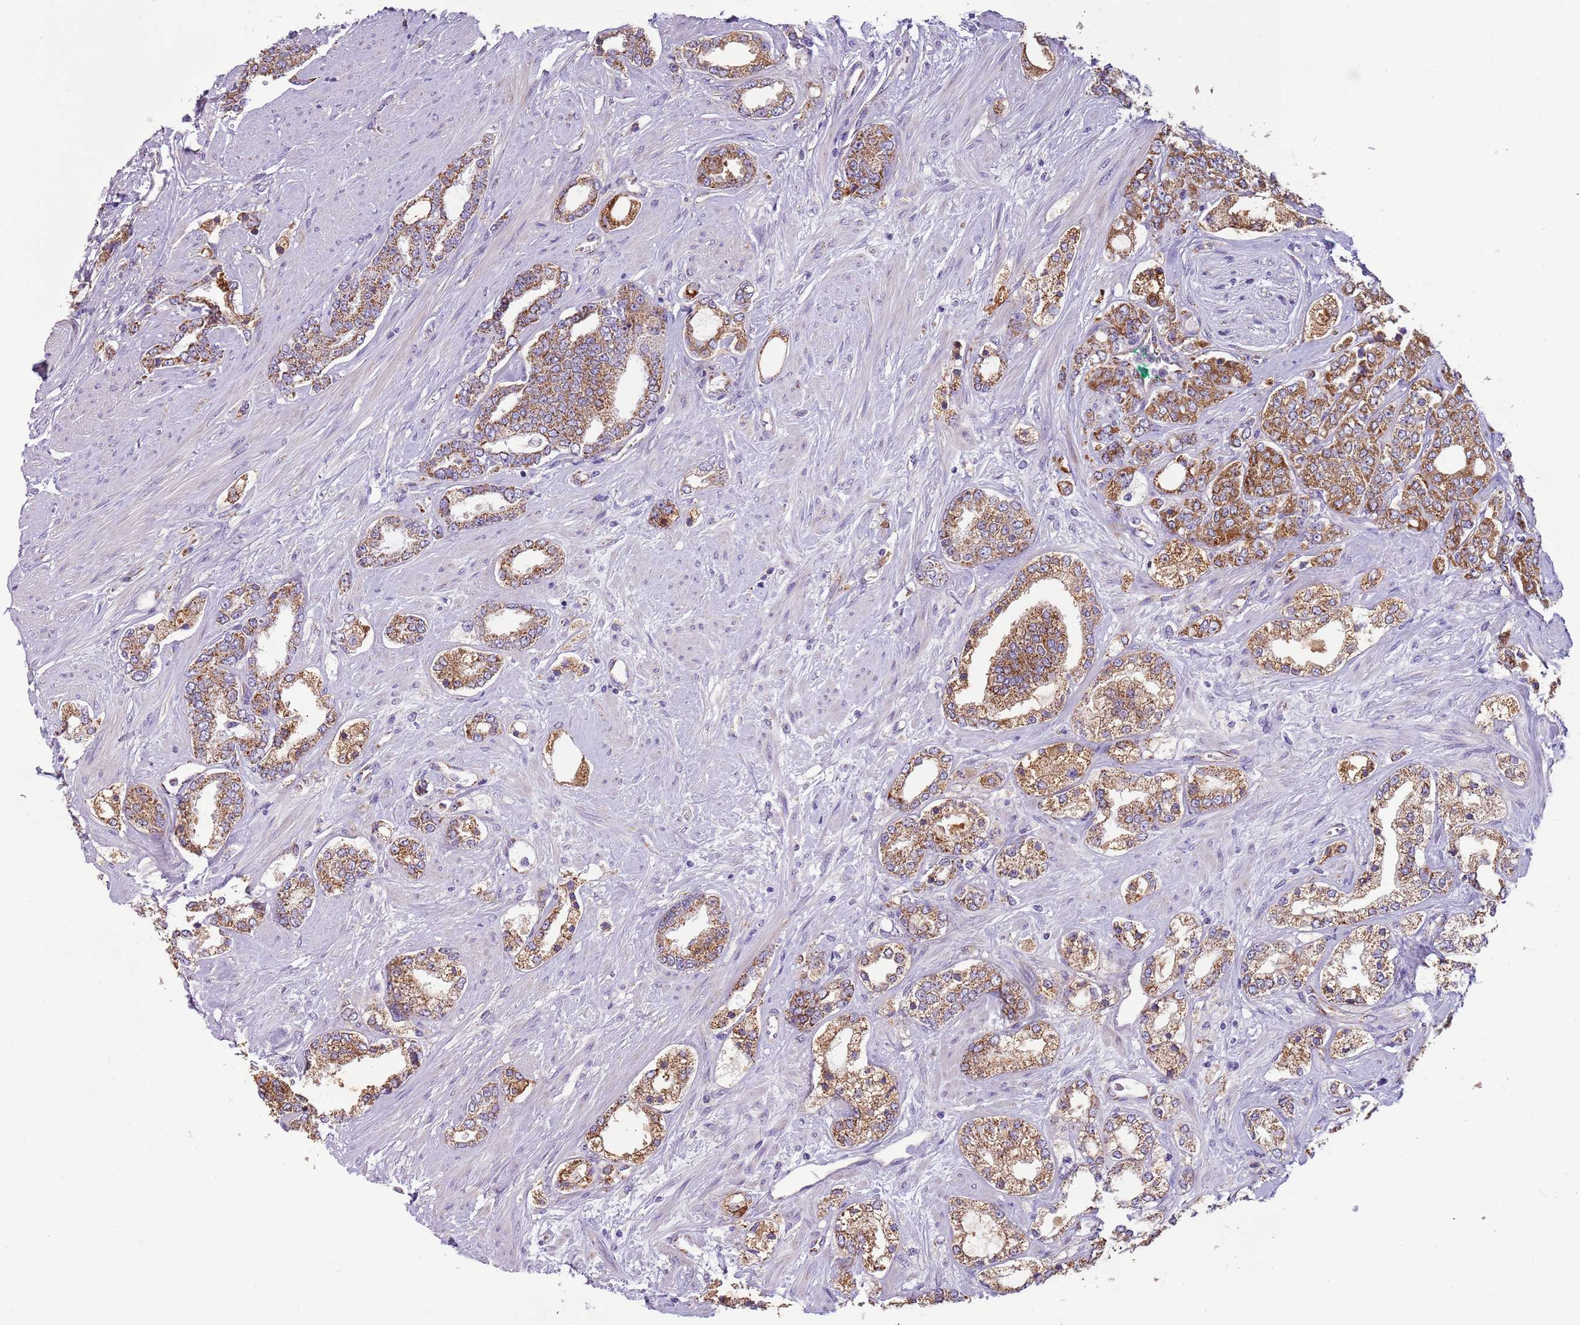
{"staining": {"intensity": "moderate", "quantity": ">75%", "location": "cytoplasmic/membranous"}, "tissue": "prostate cancer", "cell_type": "Tumor cells", "image_type": "cancer", "snomed": [{"axis": "morphology", "description": "Adenocarcinoma, High grade"}, {"axis": "topography", "description": "Prostate"}], "caption": "An immunohistochemistry (IHC) image of neoplastic tissue is shown. Protein staining in brown highlights moderate cytoplasmic/membranous positivity in prostate high-grade adenocarcinoma within tumor cells.", "gene": "RNF222", "patient": {"sex": "male", "age": 64}}